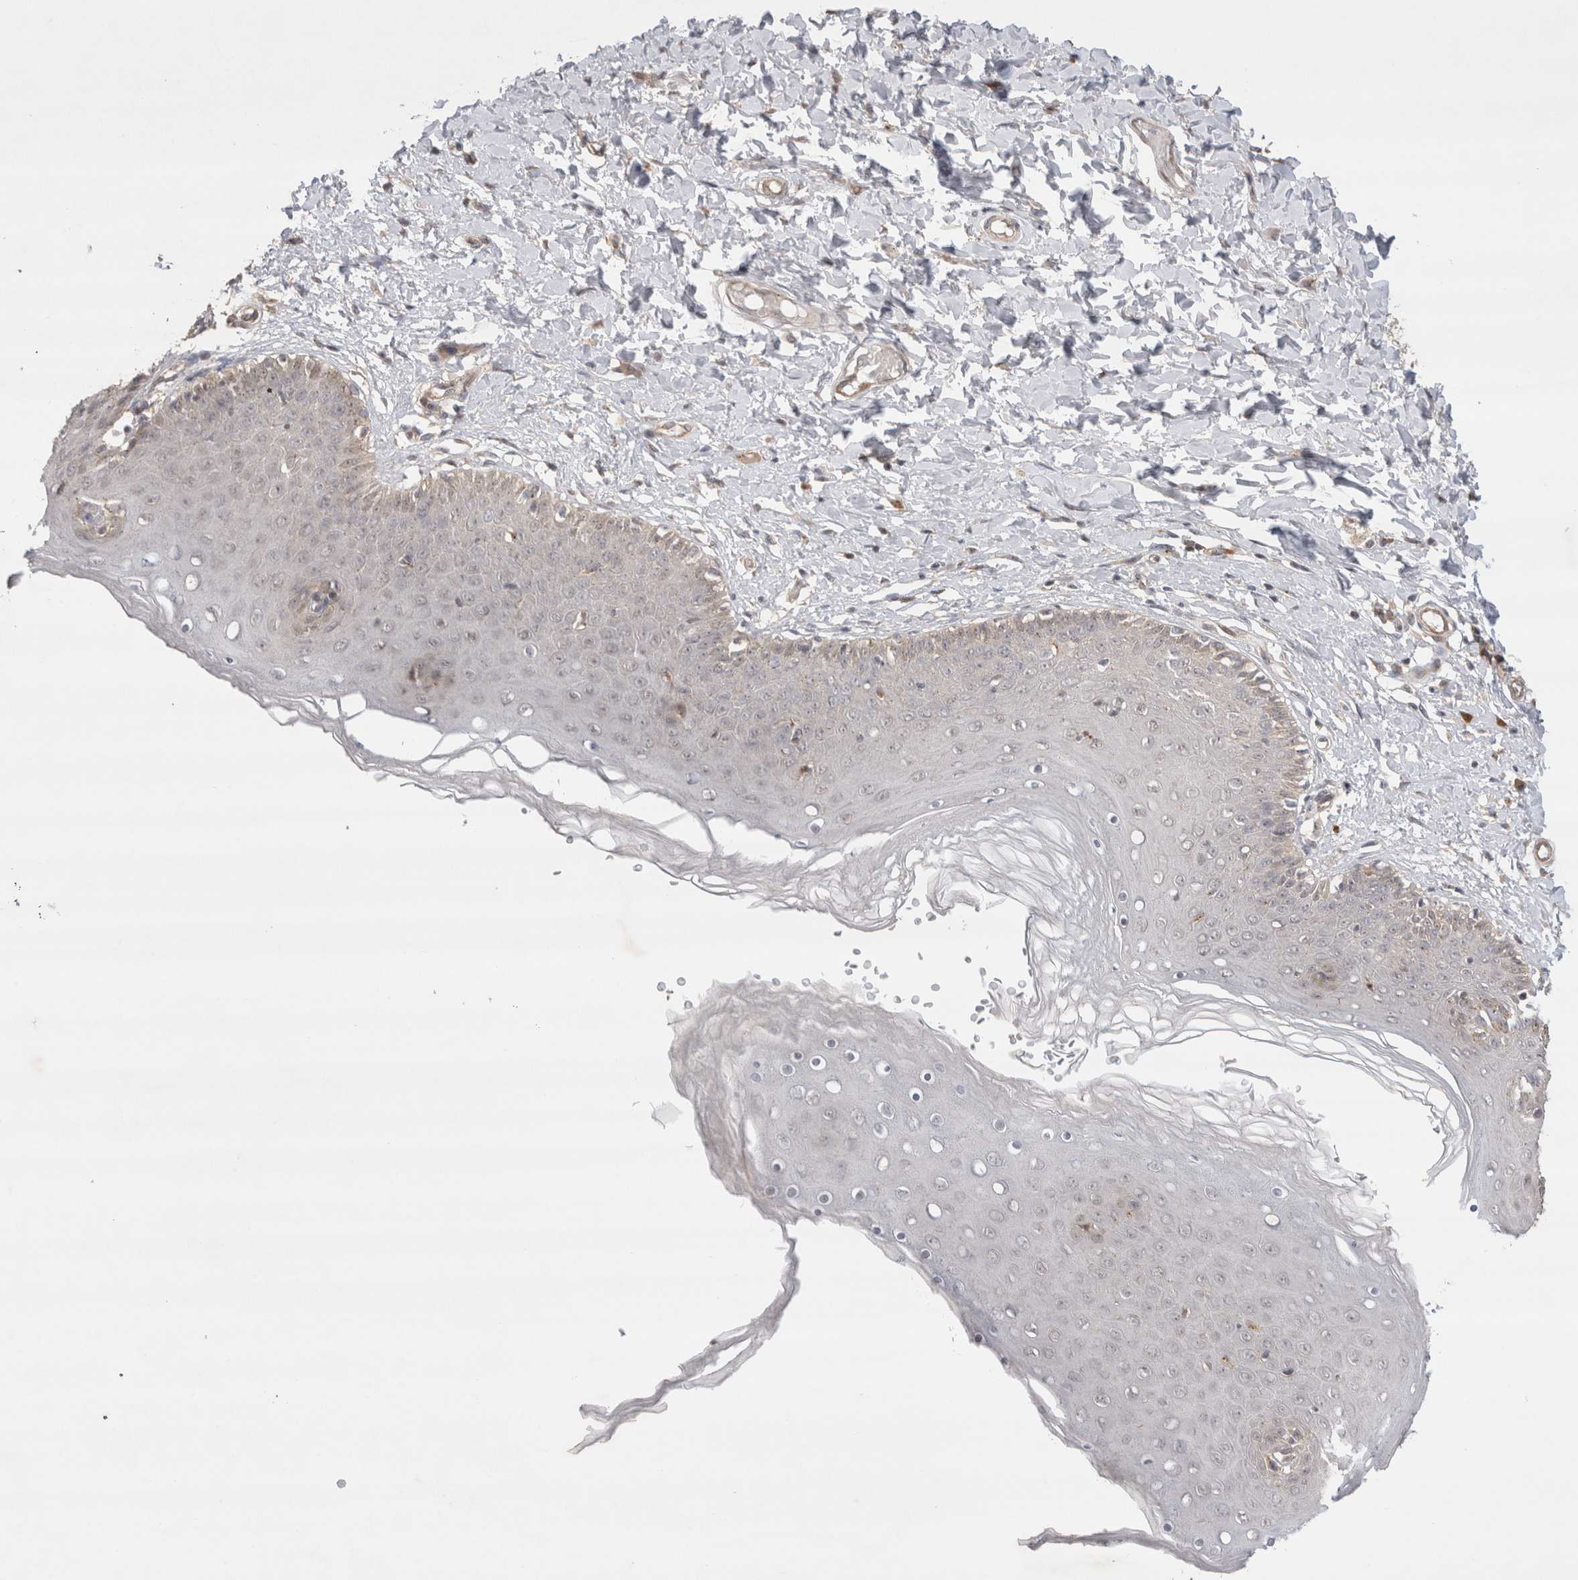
{"staining": {"intensity": "moderate", "quantity": "<25%", "location": "cytoplasmic/membranous,nuclear"}, "tissue": "skin", "cell_type": "Epidermal cells", "image_type": "normal", "snomed": [{"axis": "morphology", "description": "Normal tissue, NOS"}, {"axis": "topography", "description": "Vulva"}], "caption": "Immunohistochemical staining of unremarkable human skin exhibits low levels of moderate cytoplasmic/membranous,nuclear positivity in about <25% of epidermal cells. The staining is performed using DAB (3,3'-diaminobenzidine) brown chromogen to label protein expression. The nuclei are counter-stained blue using hematoxylin.", "gene": "SLC29A1", "patient": {"sex": "female", "age": 66}}